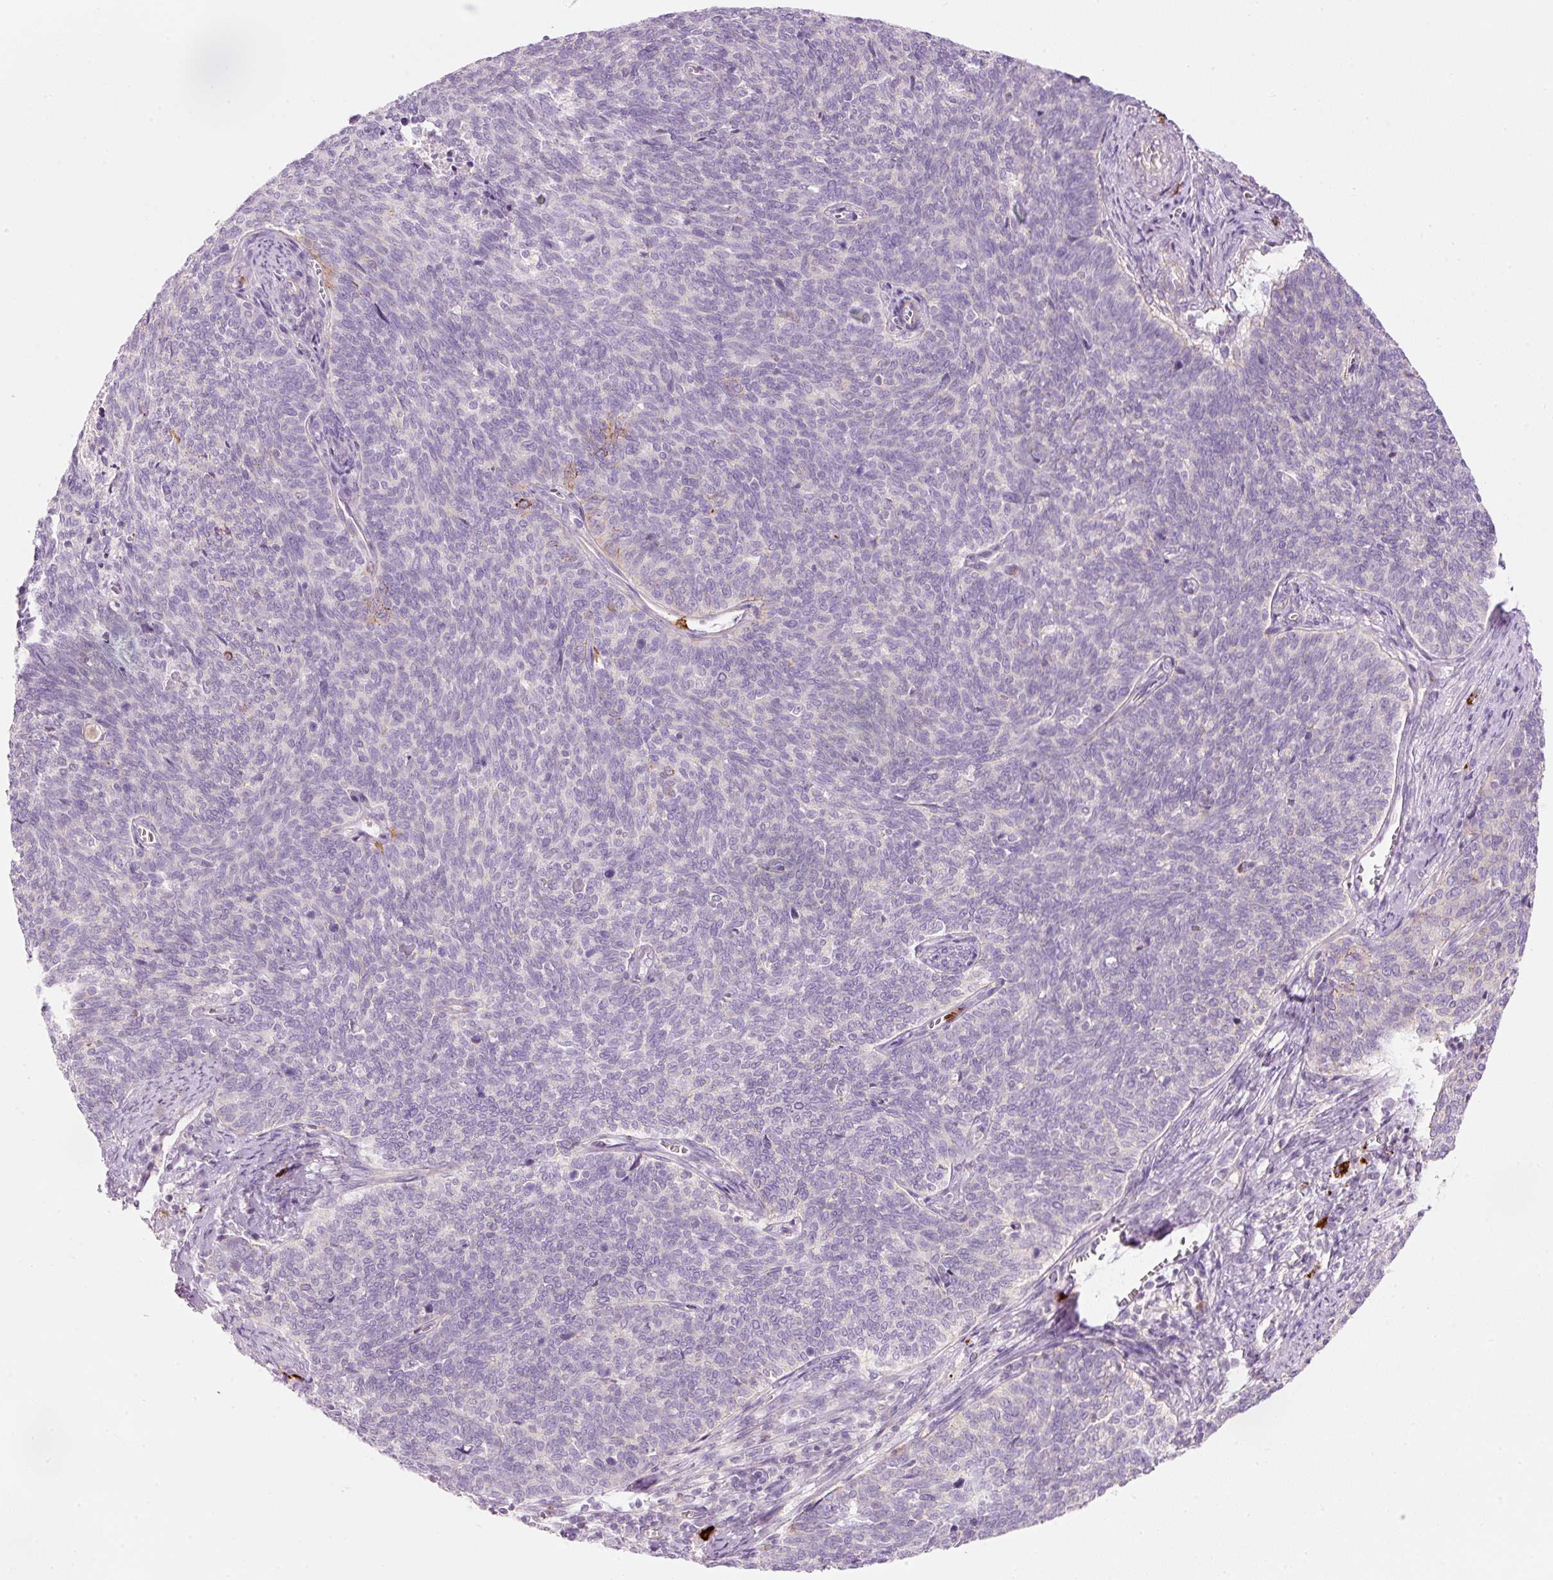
{"staining": {"intensity": "negative", "quantity": "none", "location": "none"}, "tissue": "cervical cancer", "cell_type": "Tumor cells", "image_type": "cancer", "snomed": [{"axis": "morphology", "description": "Squamous cell carcinoma, NOS"}, {"axis": "topography", "description": "Cervix"}], "caption": "A histopathology image of cervical squamous cell carcinoma stained for a protein shows no brown staining in tumor cells.", "gene": "MAP3K3", "patient": {"sex": "female", "age": 39}}